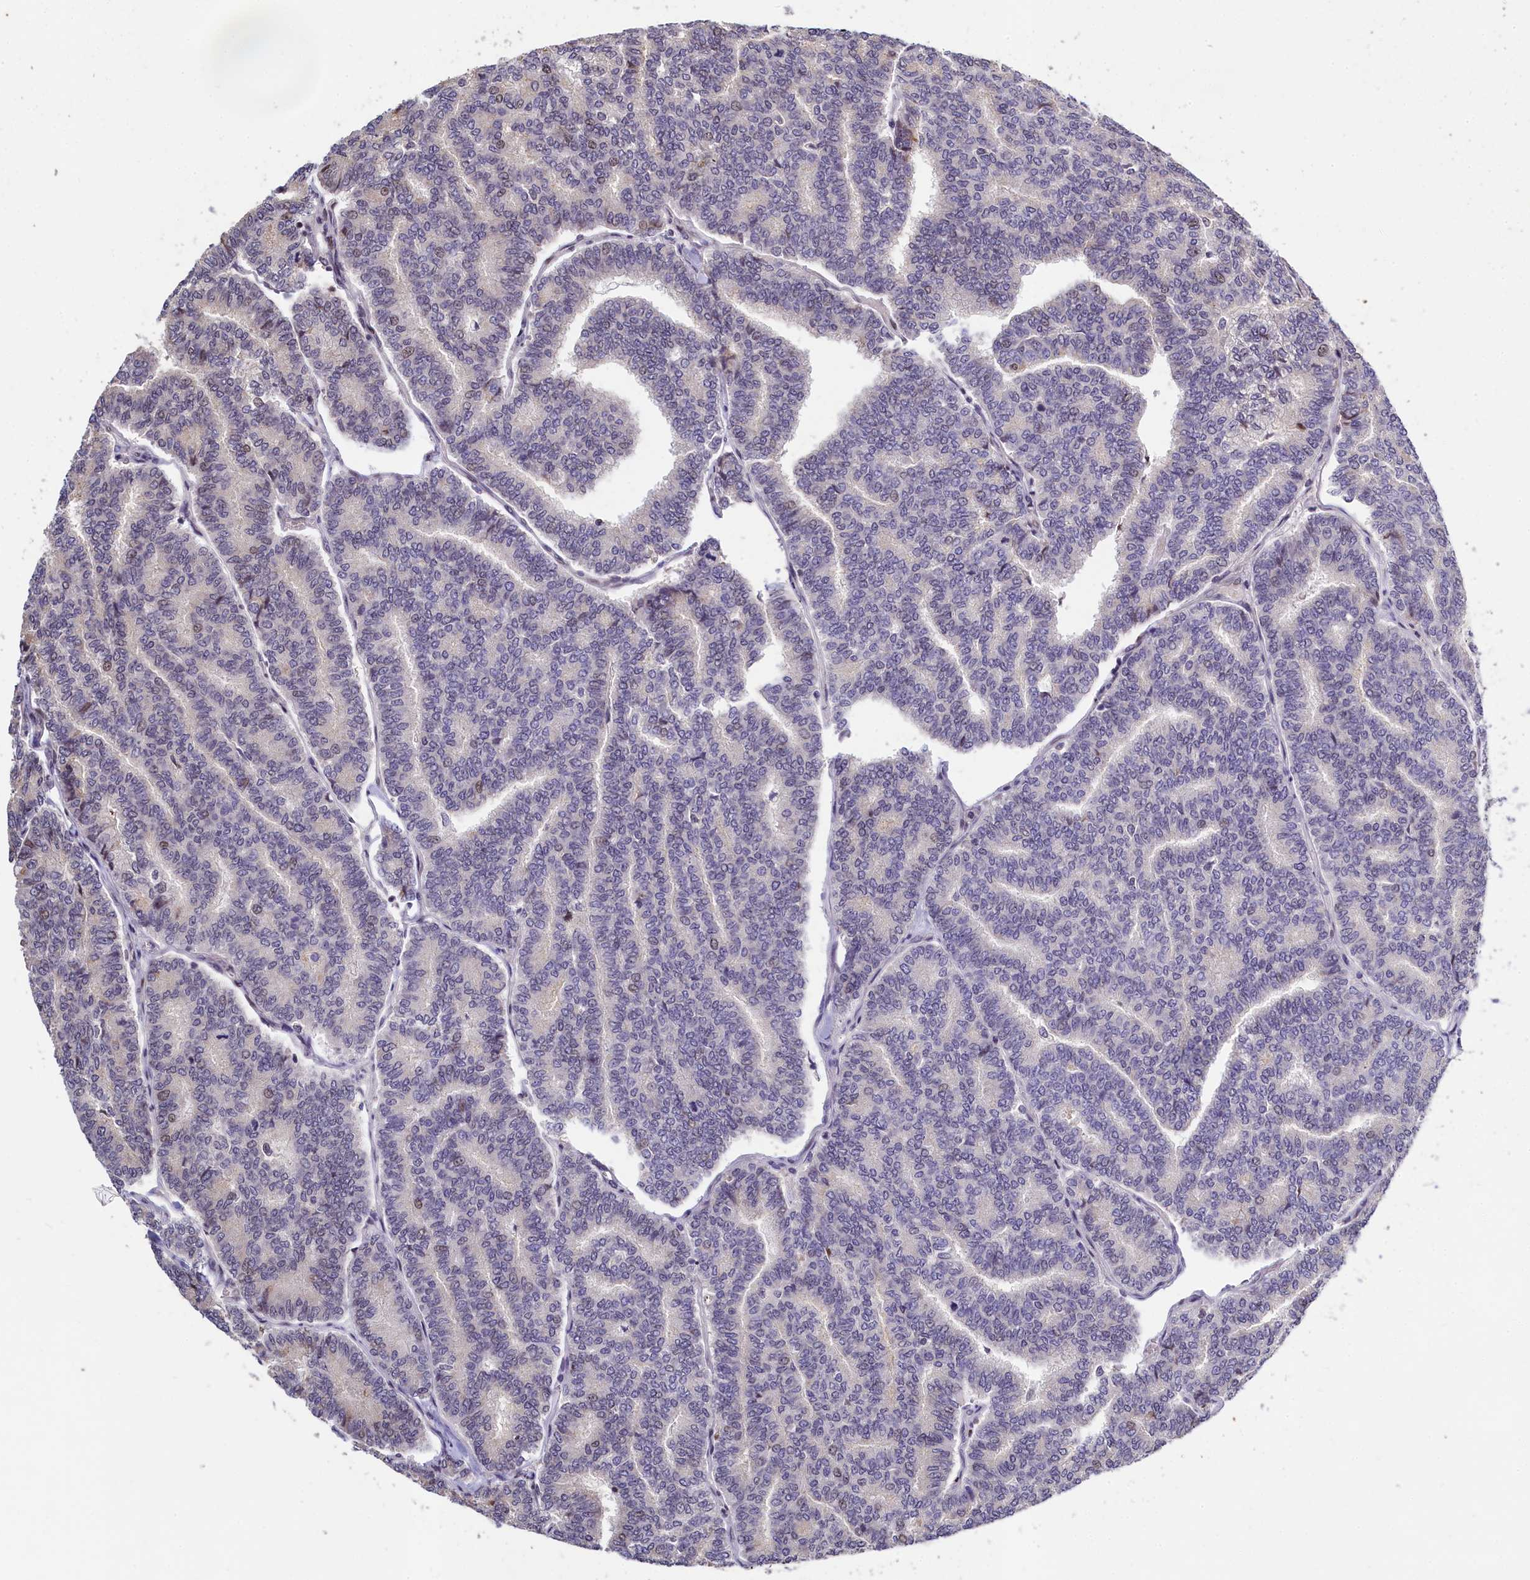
{"staining": {"intensity": "negative", "quantity": "none", "location": "none"}, "tissue": "thyroid cancer", "cell_type": "Tumor cells", "image_type": "cancer", "snomed": [{"axis": "morphology", "description": "Papillary adenocarcinoma, NOS"}, {"axis": "topography", "description": "Thyroid gland"}], "caption": "Immunohistochemical staining of human papillary adenocarcinoma (thyroid) displays no significant staining in tumor cells.", "gene": "FAM217B", "patient": {"sex": "female", "age": 35}}